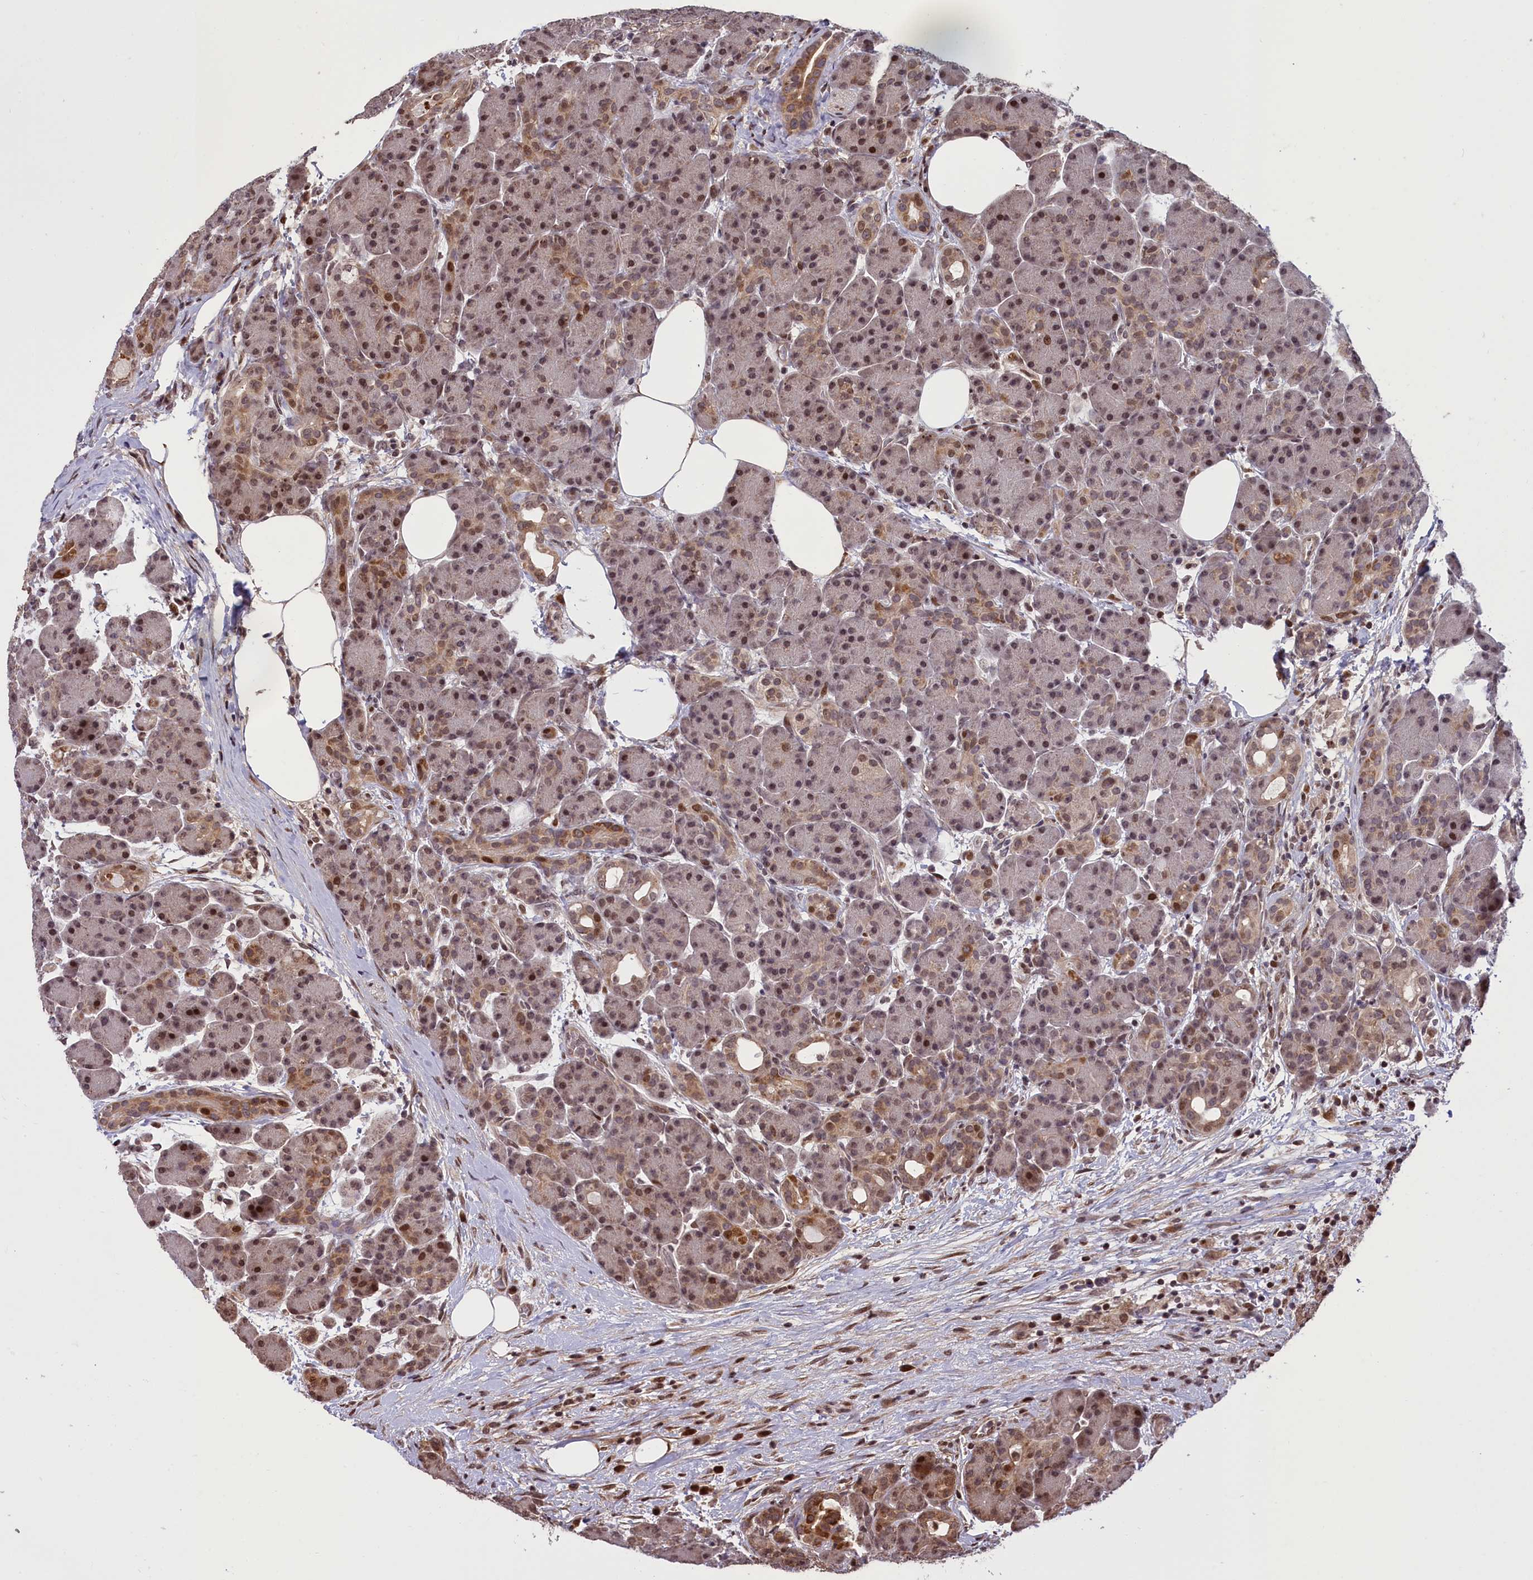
{"staining": {"intensity": "moderate", "quantity": "25%-75%", "location": "cytoplasmic/membranous,nuclear"}, "tissue": "pancreas", "cell_type": "Exocrine glandular cells", "image_type": "normal", "snomed": [{"axis": "morphology", "description": "Normal tissue, NOS"}, {"axis": "topography", "description": "Pancreas"}], "caption": "This photomicrograph shows immunohistochemistry staining of normal pancreas, with medium moderate cytoplasmic/membranous,nuclear expression in about 25%-75% of exocrine glandular cells.", "gene": "RELB", "patient": {"sex": "male", "age": 63}}